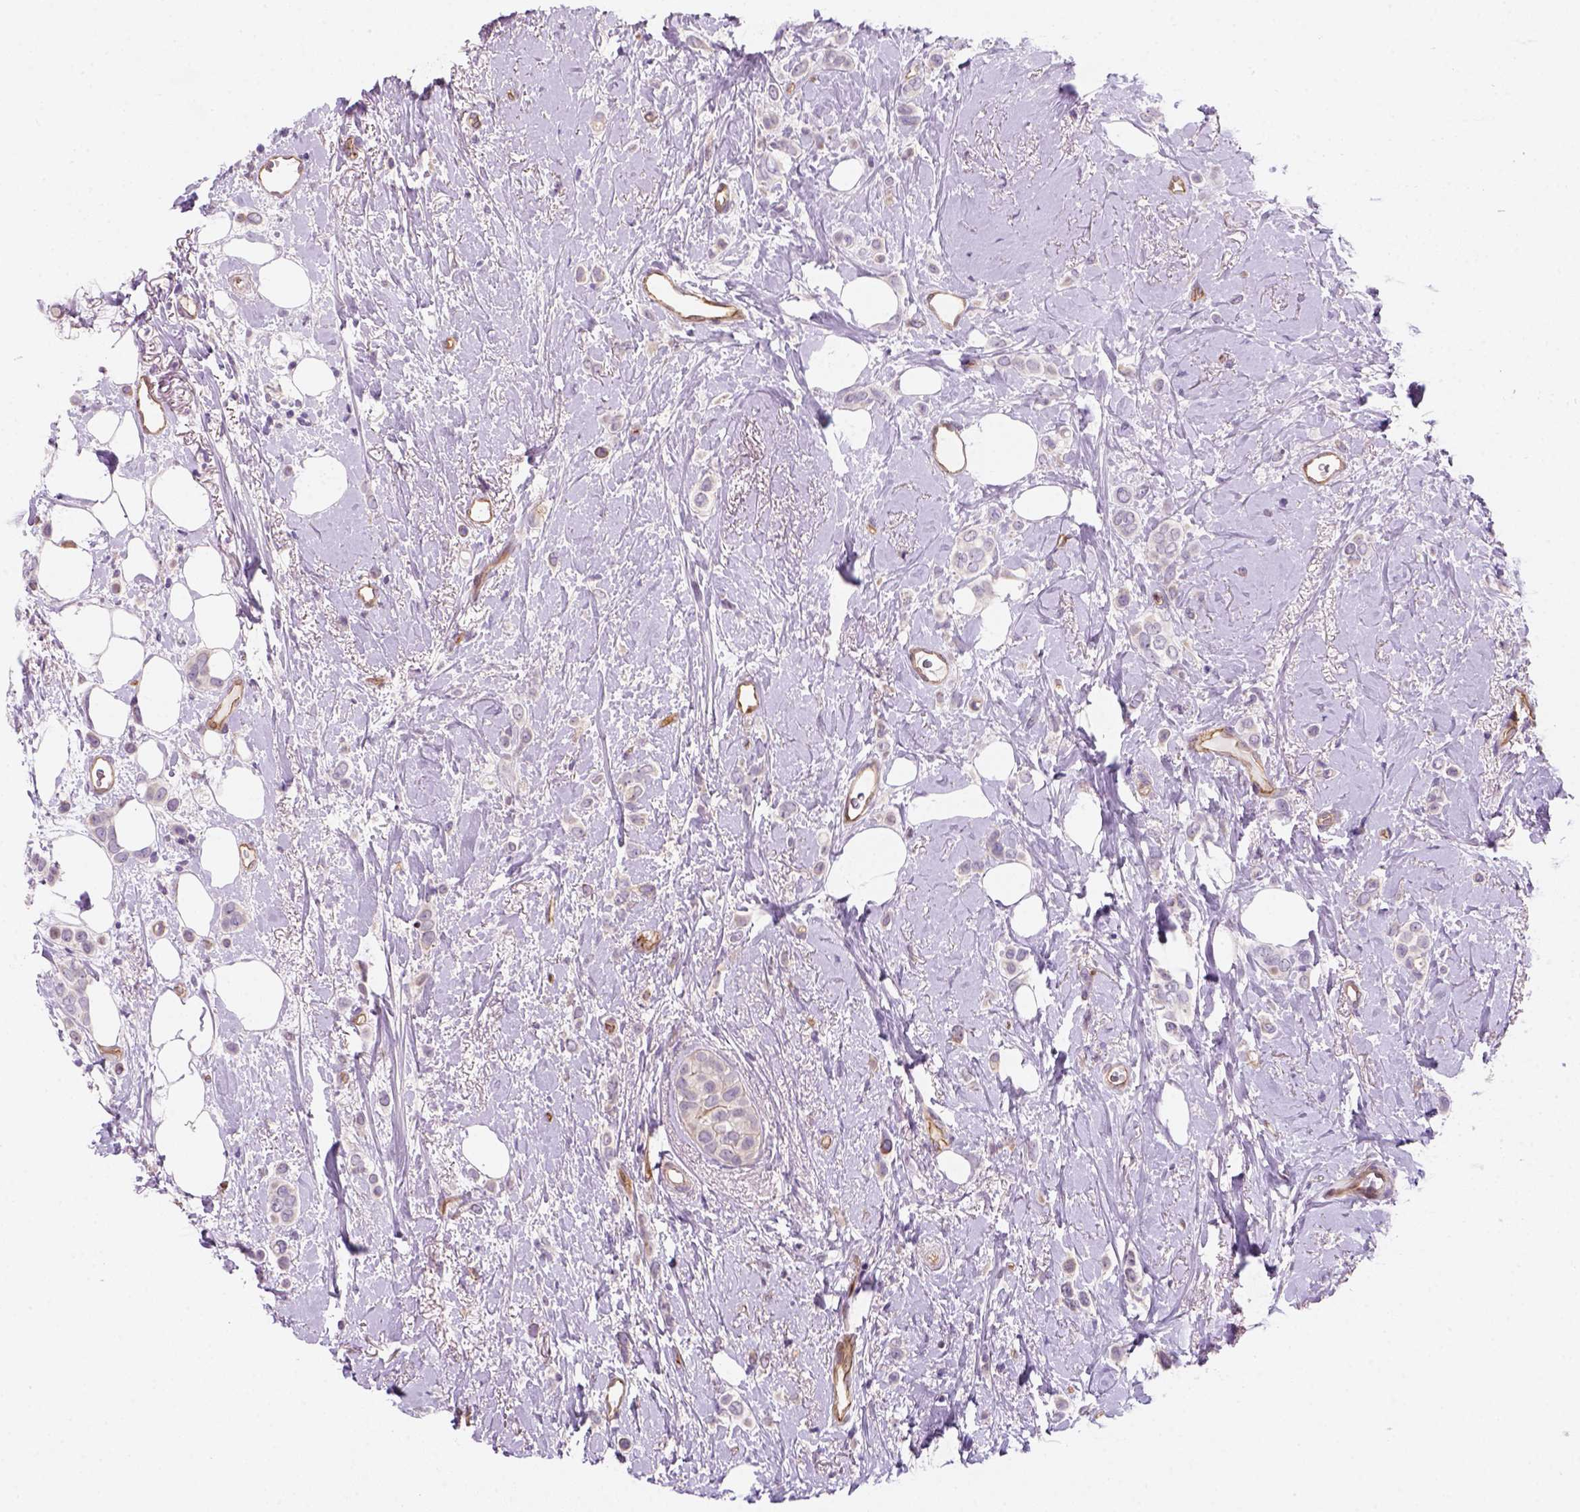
{"staining": {"intensity": "negative", "quantity": "none", "location": "none"}, "tissue": "breast cancer", "cell_type": "Tumor cells", "image_type": "cancer", "snomed": [{"axis": "morphology", "description": "Lobular carcinoma"}, {"axis": "topography", "description": "Breast"}], "caption": "Immunohistochemistry of breast lobular carcinoma demonstrates no positivity in tumor cells.", "gene": "VSTM5", "patient": {"sex": "female", "age": 66}}